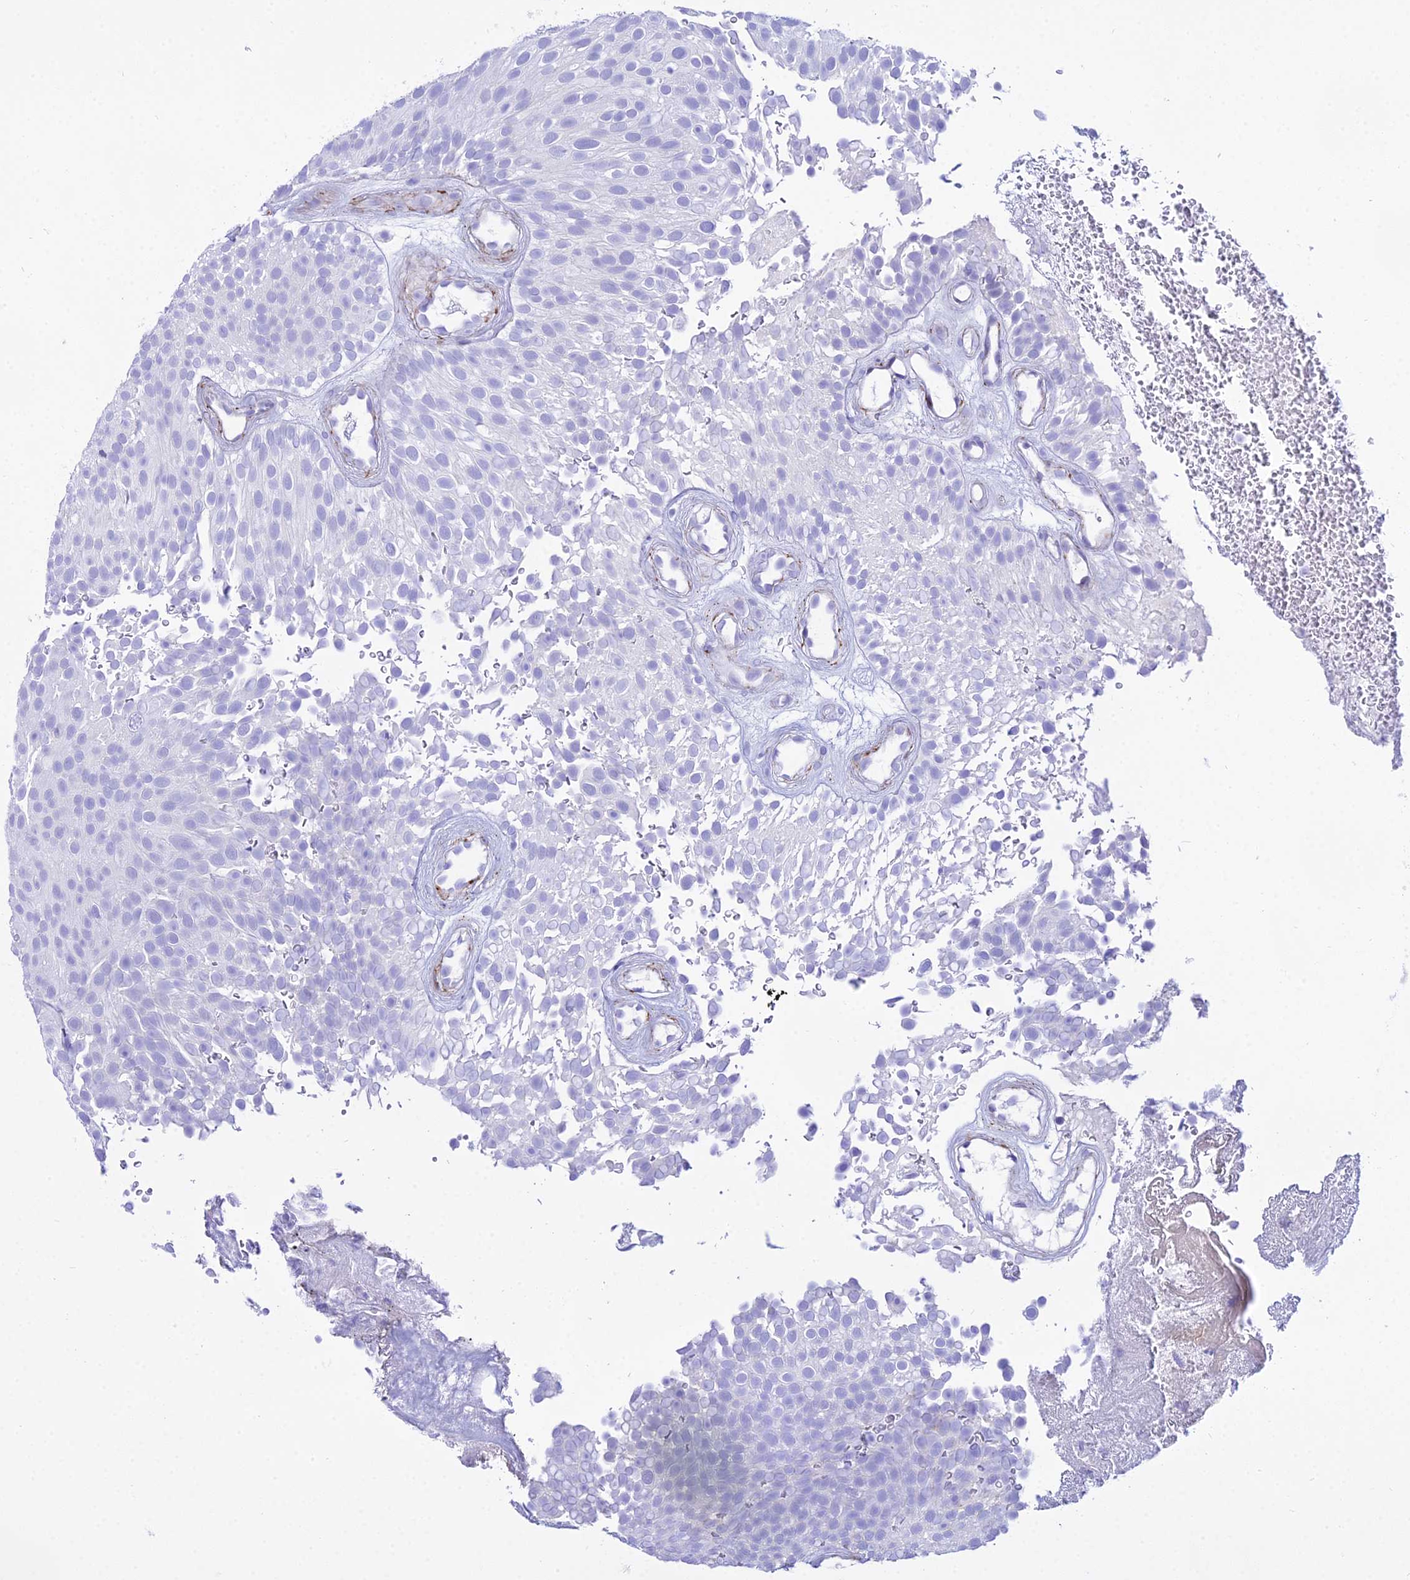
{"staining": {"intensity": "negative", "quantity": "none", "location": "none"}, "tissue": "urothelial cancer", "cell_type": "Tumor cells", "image_type": "cancer", "snomed": [{"axis": "morphology", "description": "Urothelial carcinoma, Low grade"}, {"axis": "topography", "description": "Urinary bladder"}], "caption": "Tumor cells show no significant protein expression in urothelial cancer. (DAB IHC, high magnification).", "gene": "DLX1", "patient": {"sex": "male", "age": 78}}